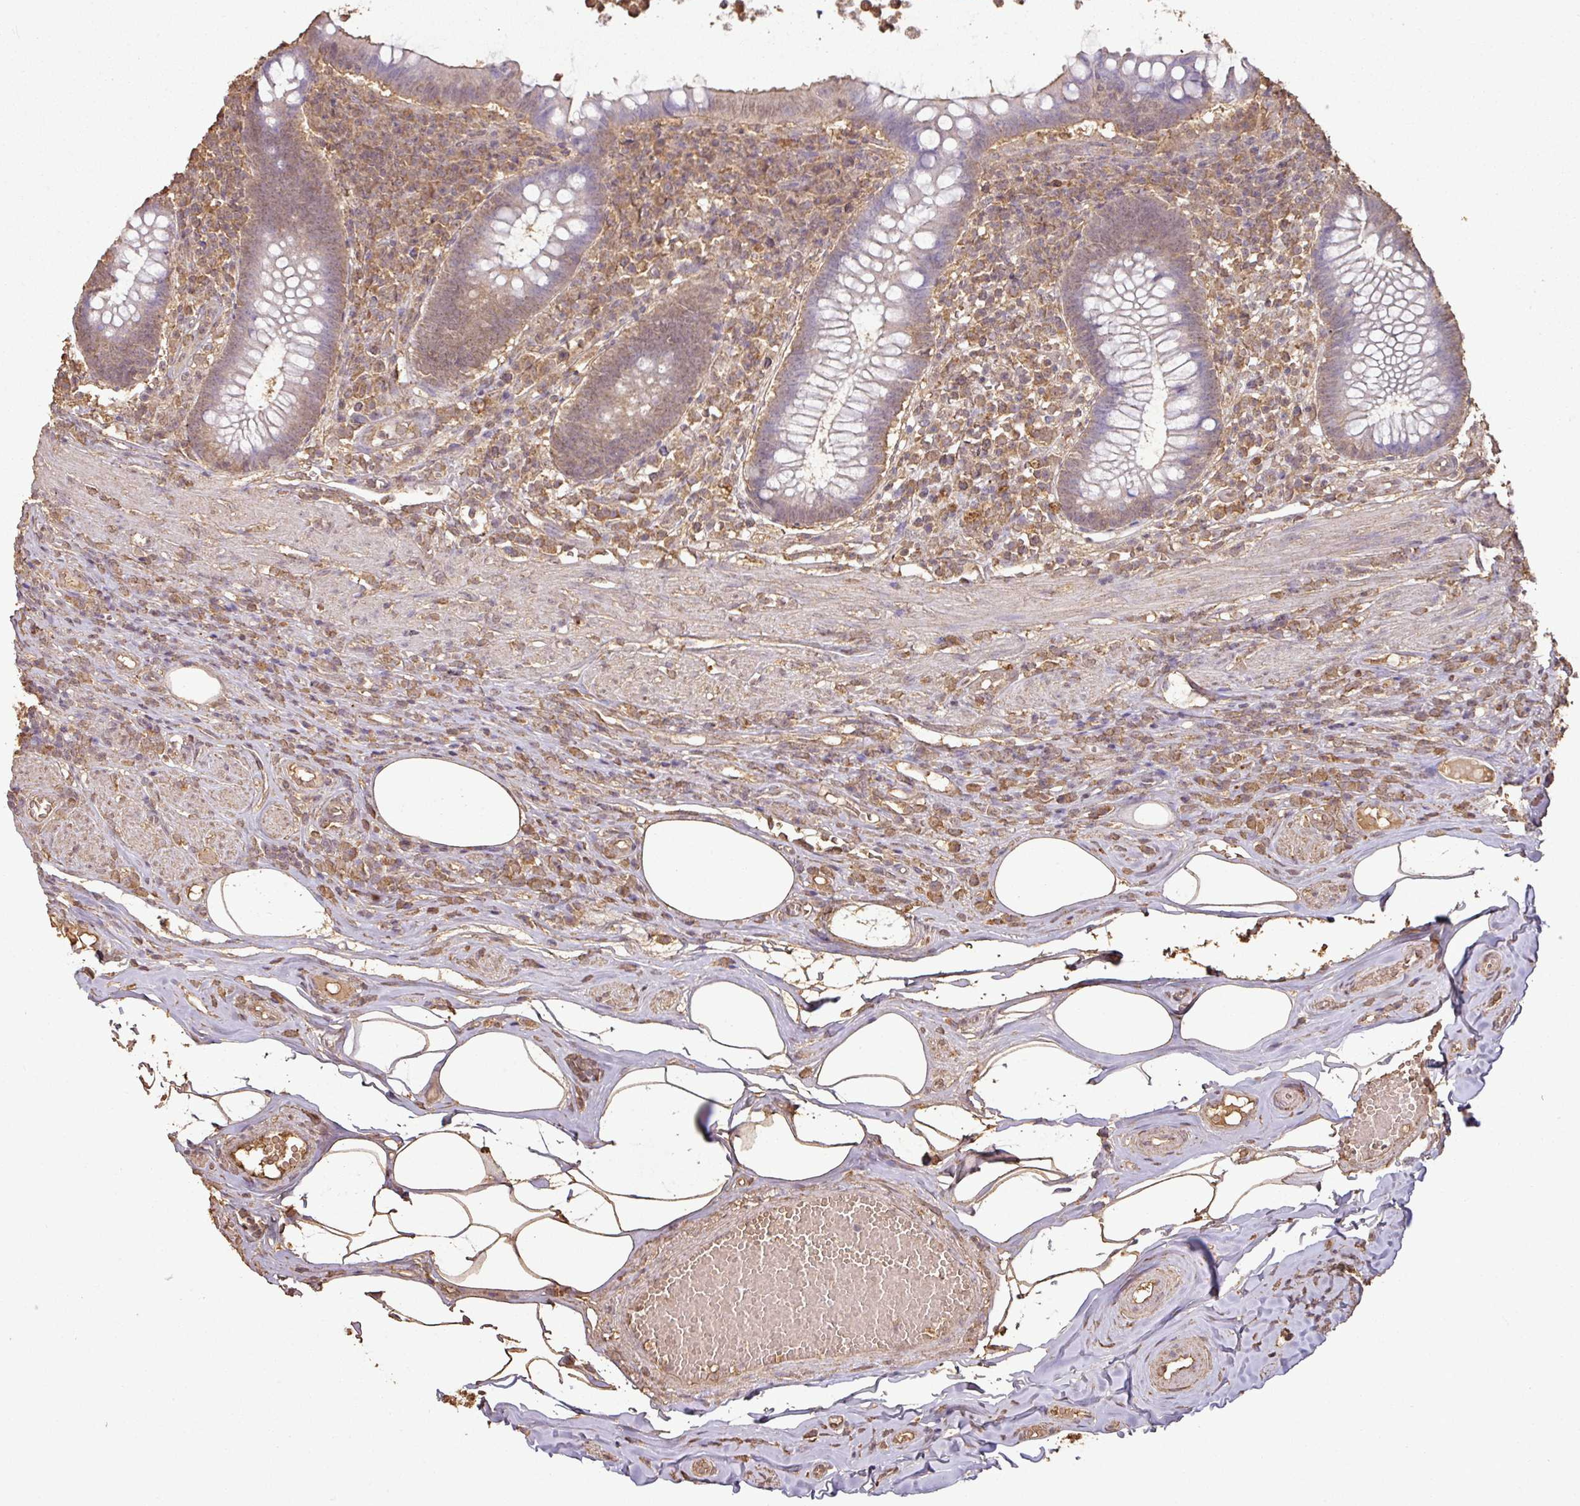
{"staining": {"intensity": "moderate", "quantity": "25%-75%", "location": "cytoplasmic/membranous"}, "tissue": "appendix", "cell_type": "Glandular cells", "image_type": "normal", "snomed": [{"axis": "morphology", "description": "Normal tissue, NOS"}, {"axis": "topography", "description": "Appendix"}], "caption": "The image shows staining of benign appendix, revealing moderate cytoplasmic/membranous protein positivity (brown color) within glandular cells. (DAB (3,3'-diaminobenzidine) IHC with brightfield microscopy, high magnification).", "gene": "ATAT1", "patient": {"sex": "female", "age": 56}}